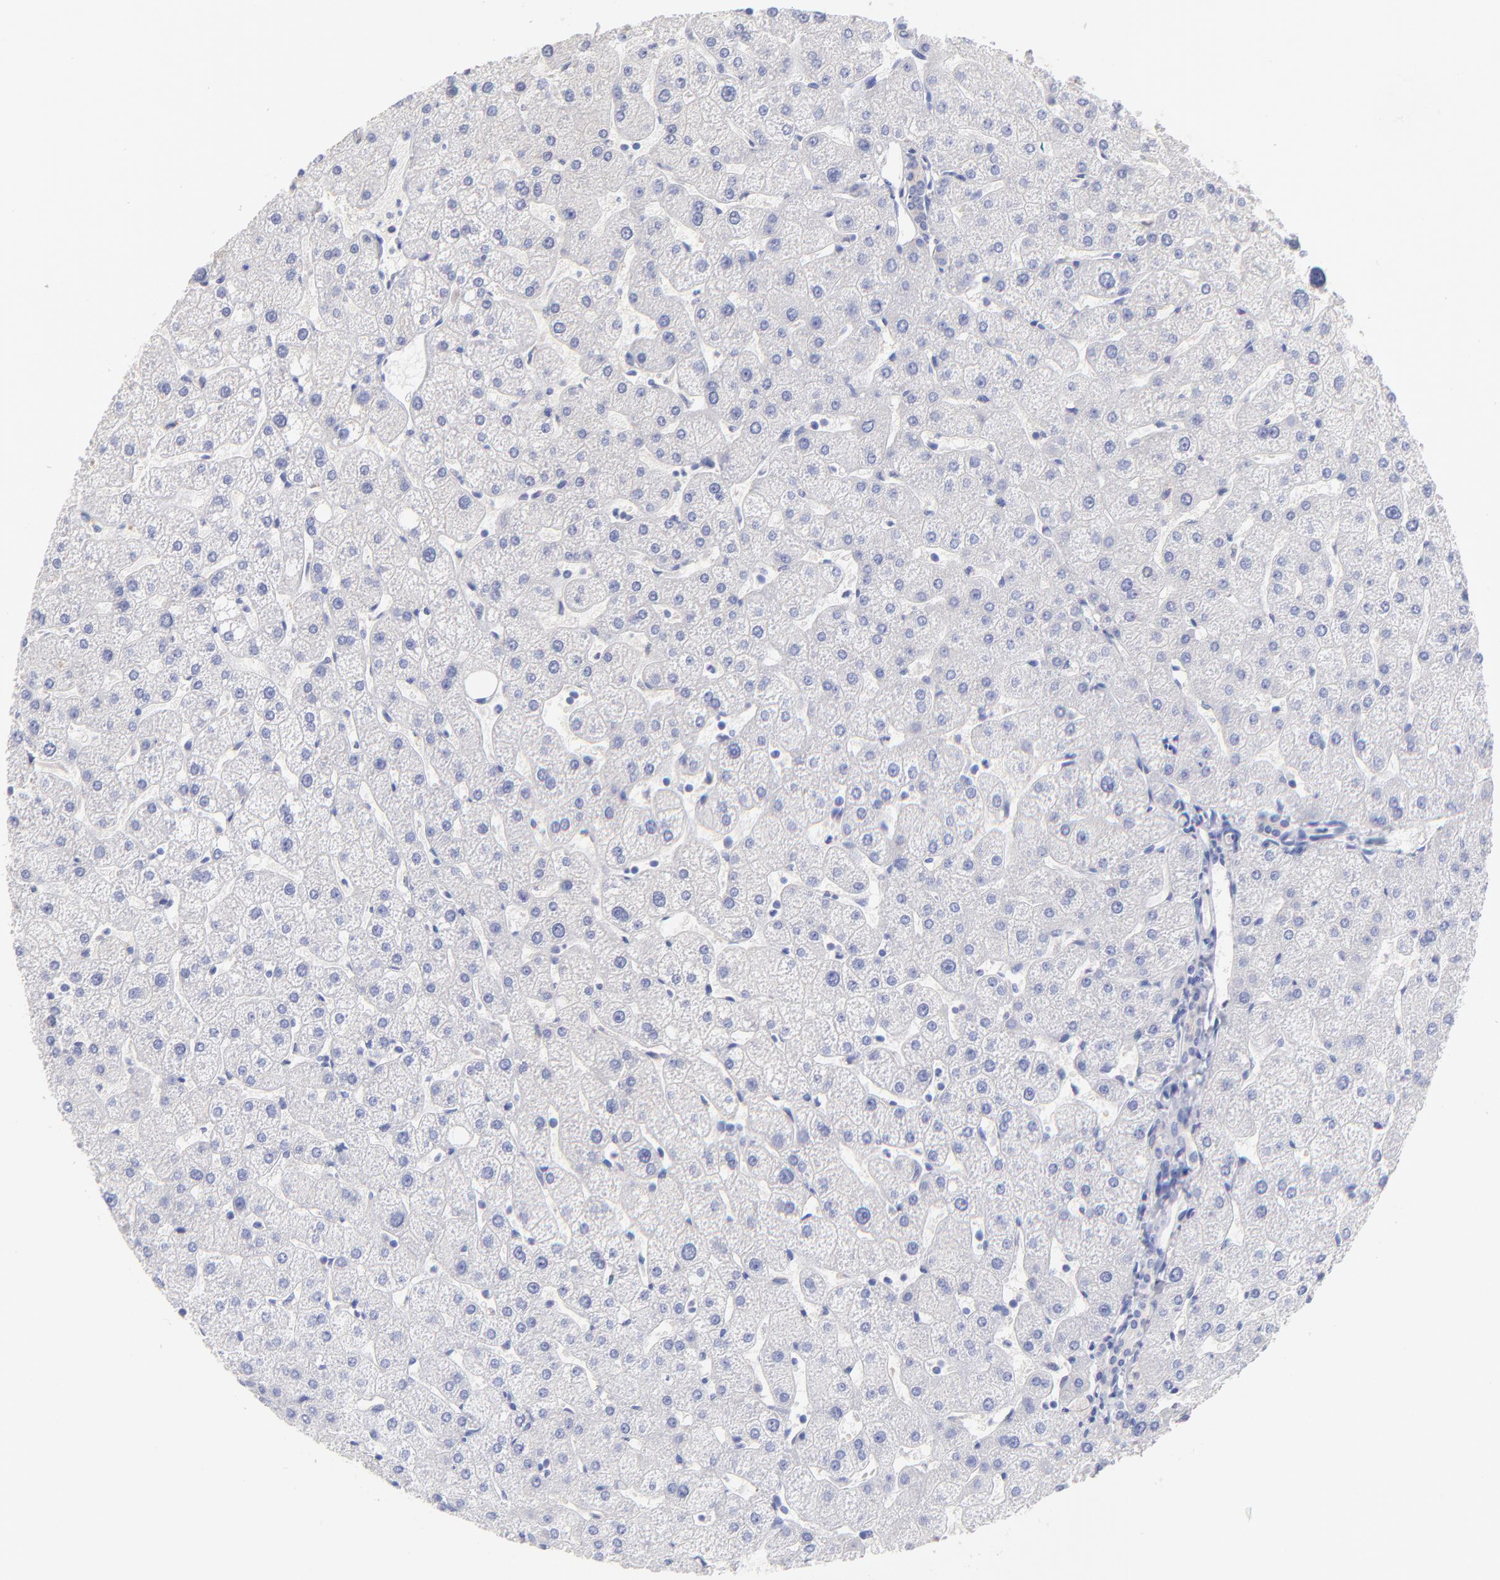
{"staining": {"intensity": "negative", "quantity": "none", "location": "none"}, "tissue": "liver", "cell_type": "Cholangiocytes", "image_type": "normal", "snomed": [{"axis": "morphology", "description": "Normal tissue, NOS"}, {"axis": "topography", "description": "Liver"}], "caption": "A high-resolution photomicrograph shows immunohistochemistry (IHC) staining of unremarkable liver, which reveals no significant staining in cholangiocytes.", "gene": "CFAP57", "patient": {"sex": "male", "age": 67}}